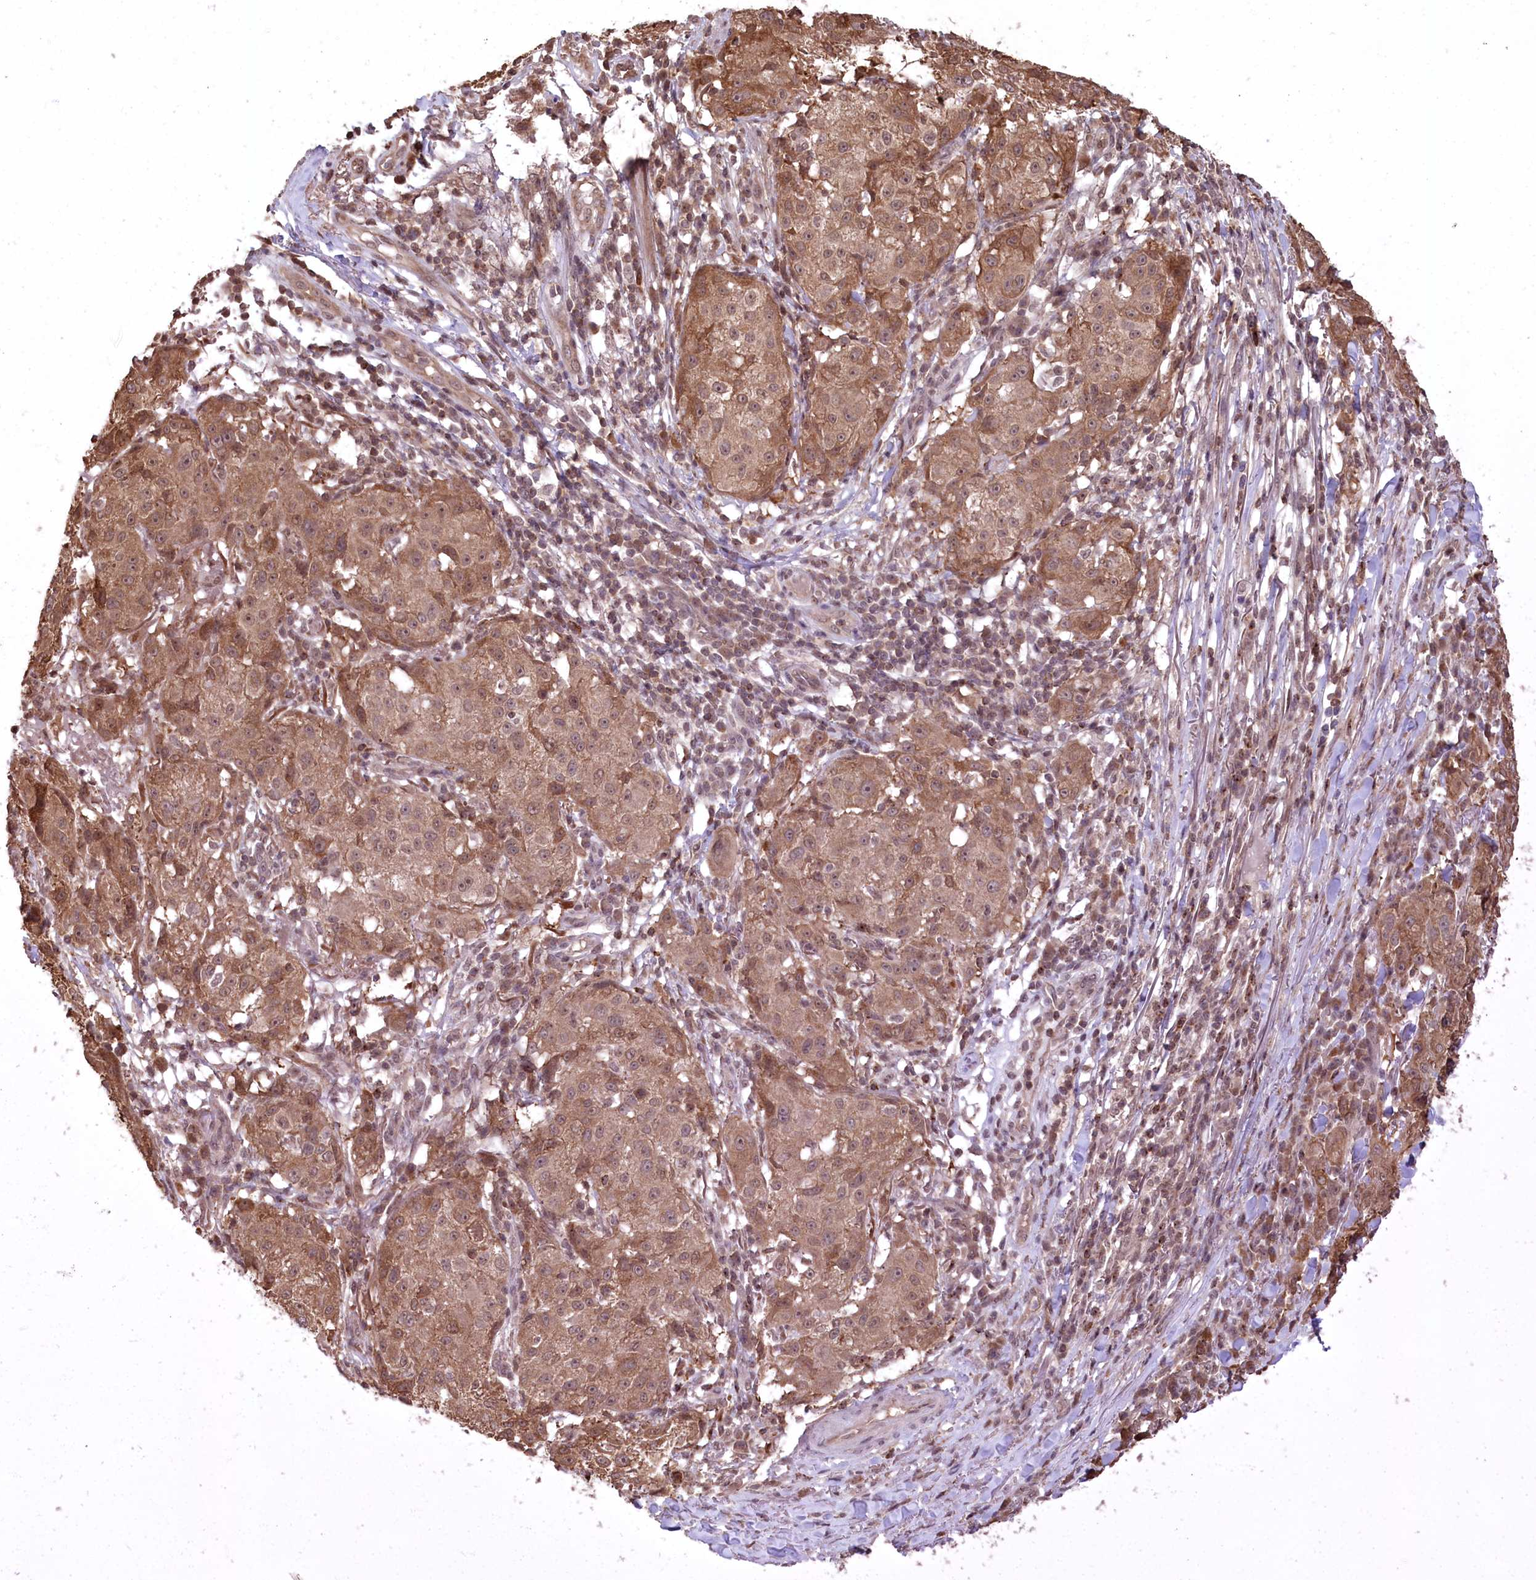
{"staining": {"intensity": "moderate", "quantity": ">75%", "location": "cytoplasmic/membranous"}, "tissue": "melanoma", "cell_type": "Tumor cells", "image_type": "cancer", "snomed": [{"axis": "morphology", "description": "Necrosis, NOS"}, {"axis": "morphology", "description": "Malignant melanoma, NOS"}, {"axis": "topography", "description": "Skin"}], "caption": "Tumor cells reveal moderate cytoplasmic/membranous positivity in approximately >75% of cells in malignant melanoma.", "gene": "CCSER2", "patient": {"sex": "female", "age": 87}}